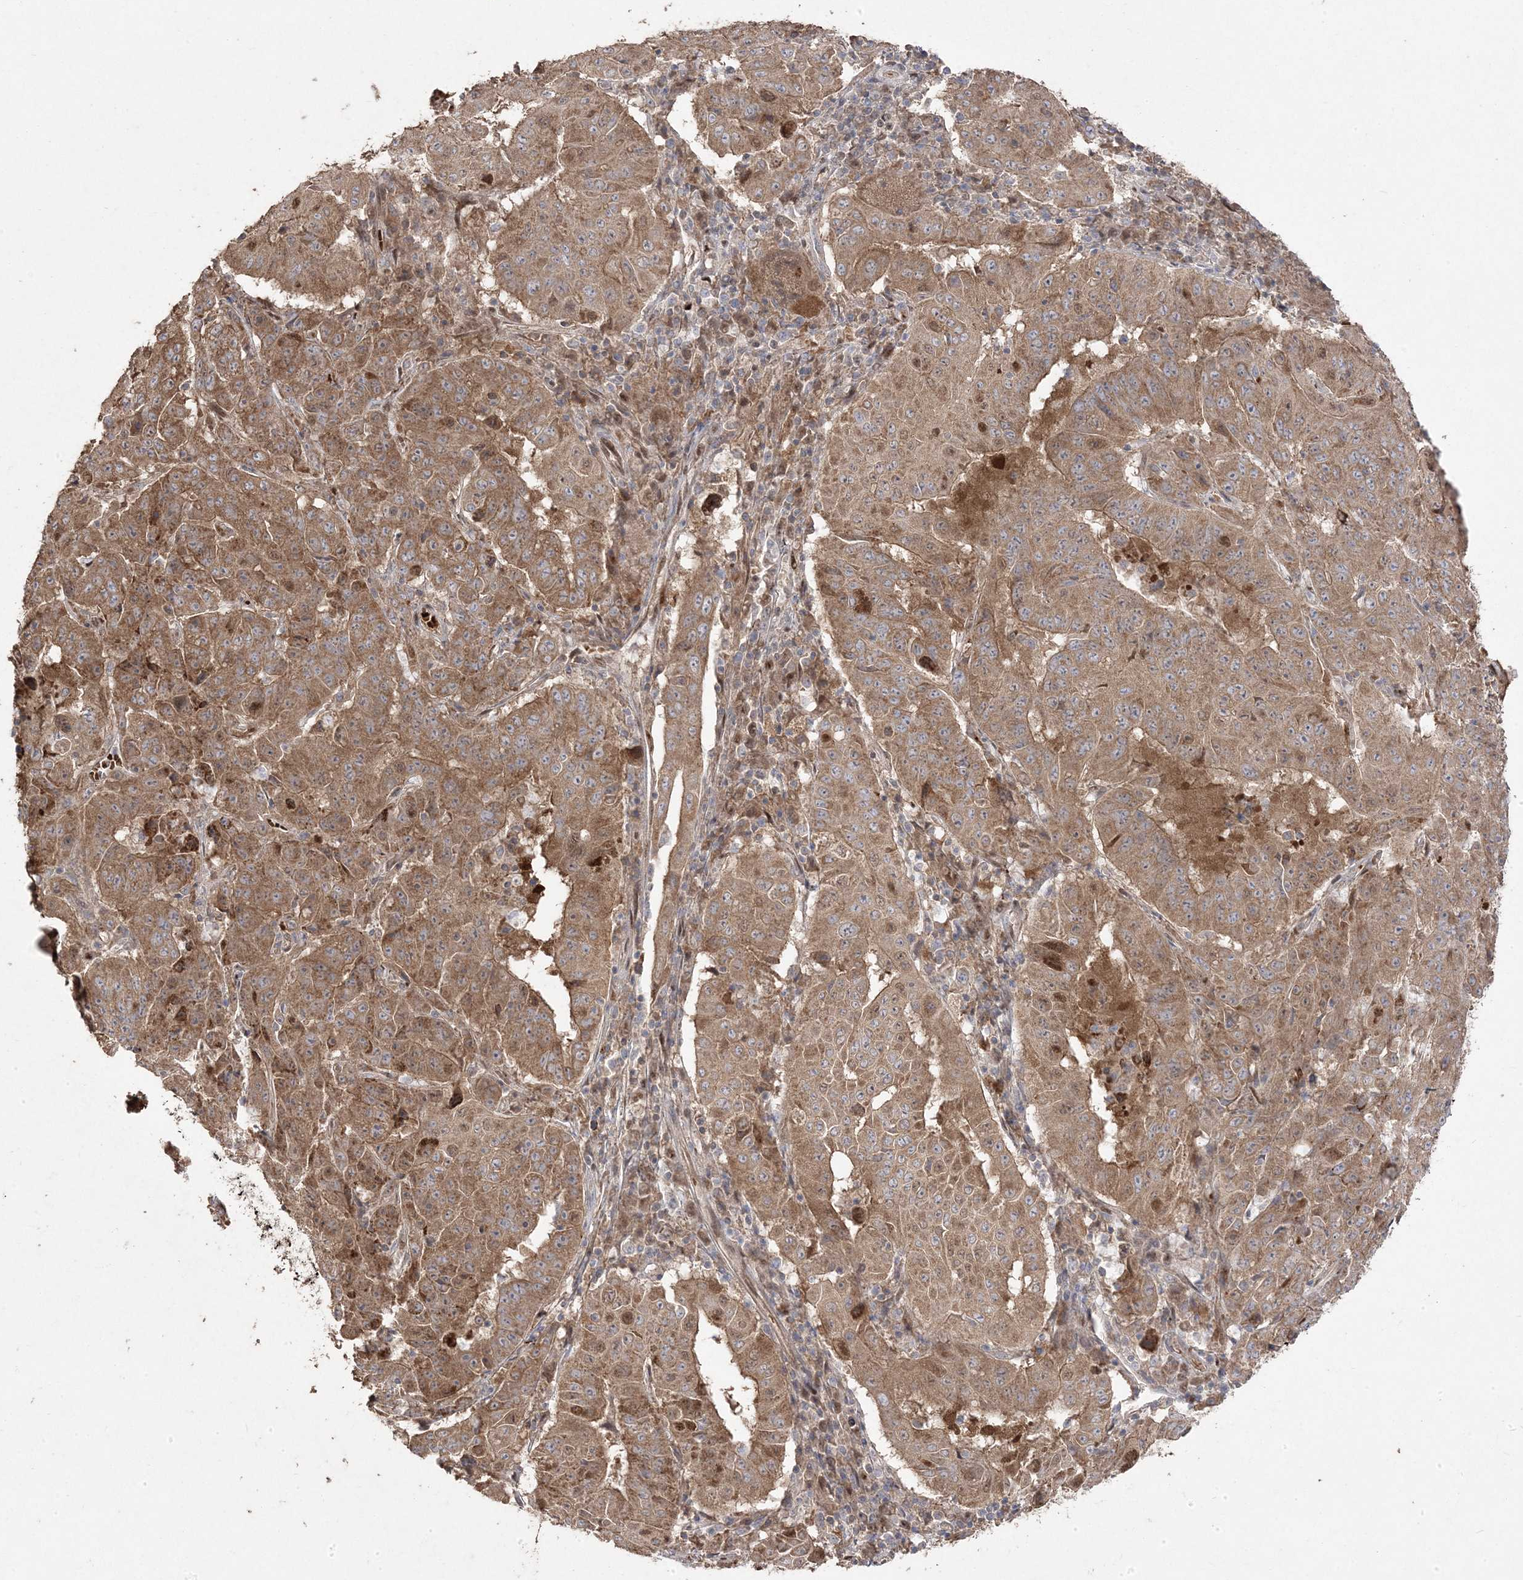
{"staining": {"intensity": "moderate", "quantity": ">75%", "location": "cytoplasmic/membranous"}, "tissue": "pancreatic cancer", "cell_type": "Tumor cells", "image_type": "cancer", "snomed": [{"axis": "morphology", "description": "Adenocarcinoma, NOS"}, {"axis": "topography", "description": "Pancreas"}], "caption": "Protein positivity by immunohistochemistry (IHC) demonstrates moderate cytoplasmic/membranous staining in approximately >75% of tumor cells in adenocarcinoma (pancreatic).", "gene": "PPOX", "patient": {"sex": "male", "age": 63}}